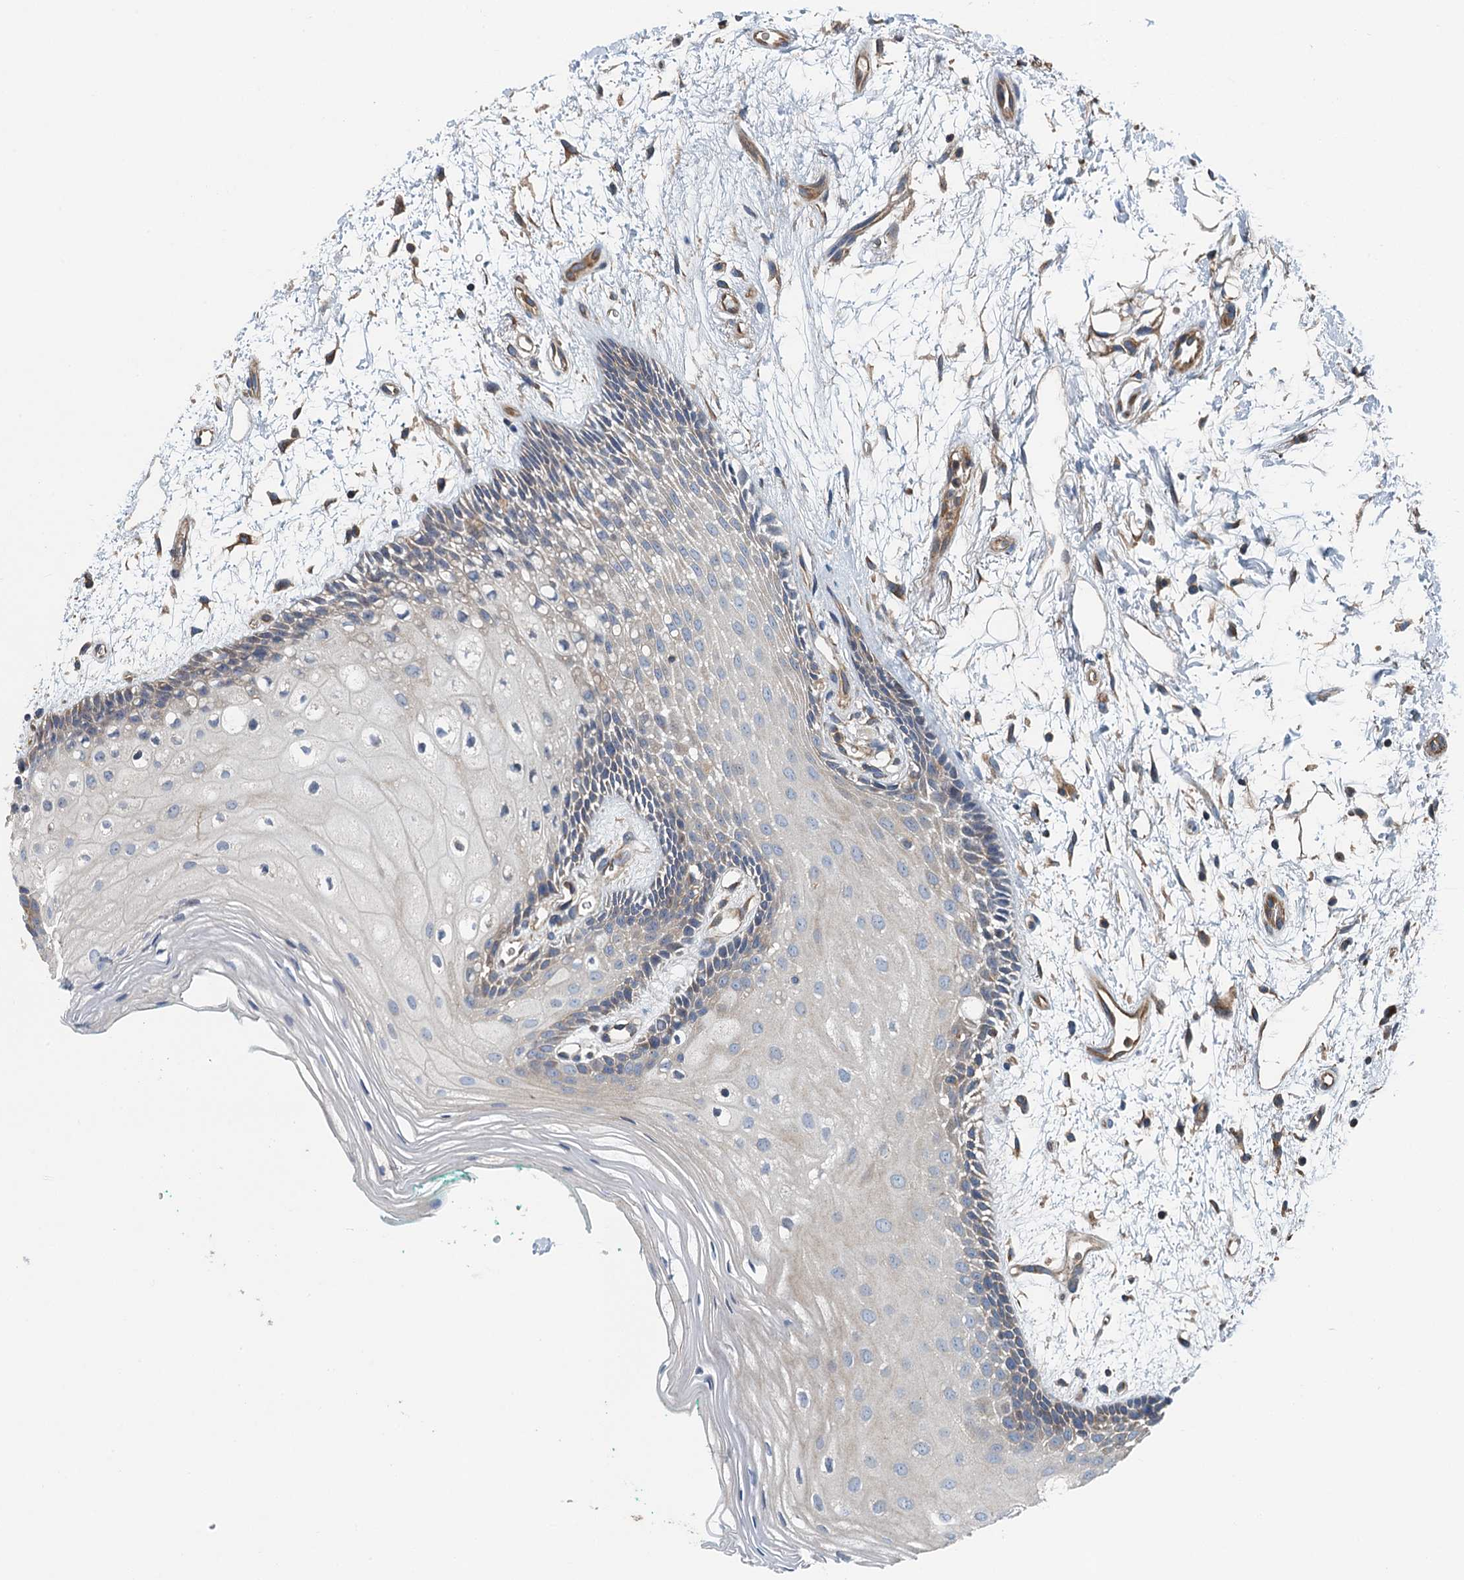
{"staining": {"intensity": "negative", "quantity": "none", "location": "none"}, "tissue": "oral mucosa", "cell_type": "Squamous epithelial cells", "image_type": "normal", "snomed": [{"axis": "morphology", "description": "Normal tissue, NOS"}, {"axis": "topography", "description": "Skeletal muscle"}, {"axis": "topography", "description": "Oral tissue"}, {"axis": "topography", "description": "Peripheral nerve tissue"}], "caption": "Squamous epithelial cells are negative for protein expression in unremarkable human oral mucosa. (DAB immunohistochemistry with hematoxylin counter stain).", "gene": "PPP1R14D", "patient": {"sex": "female", "age": 84}}